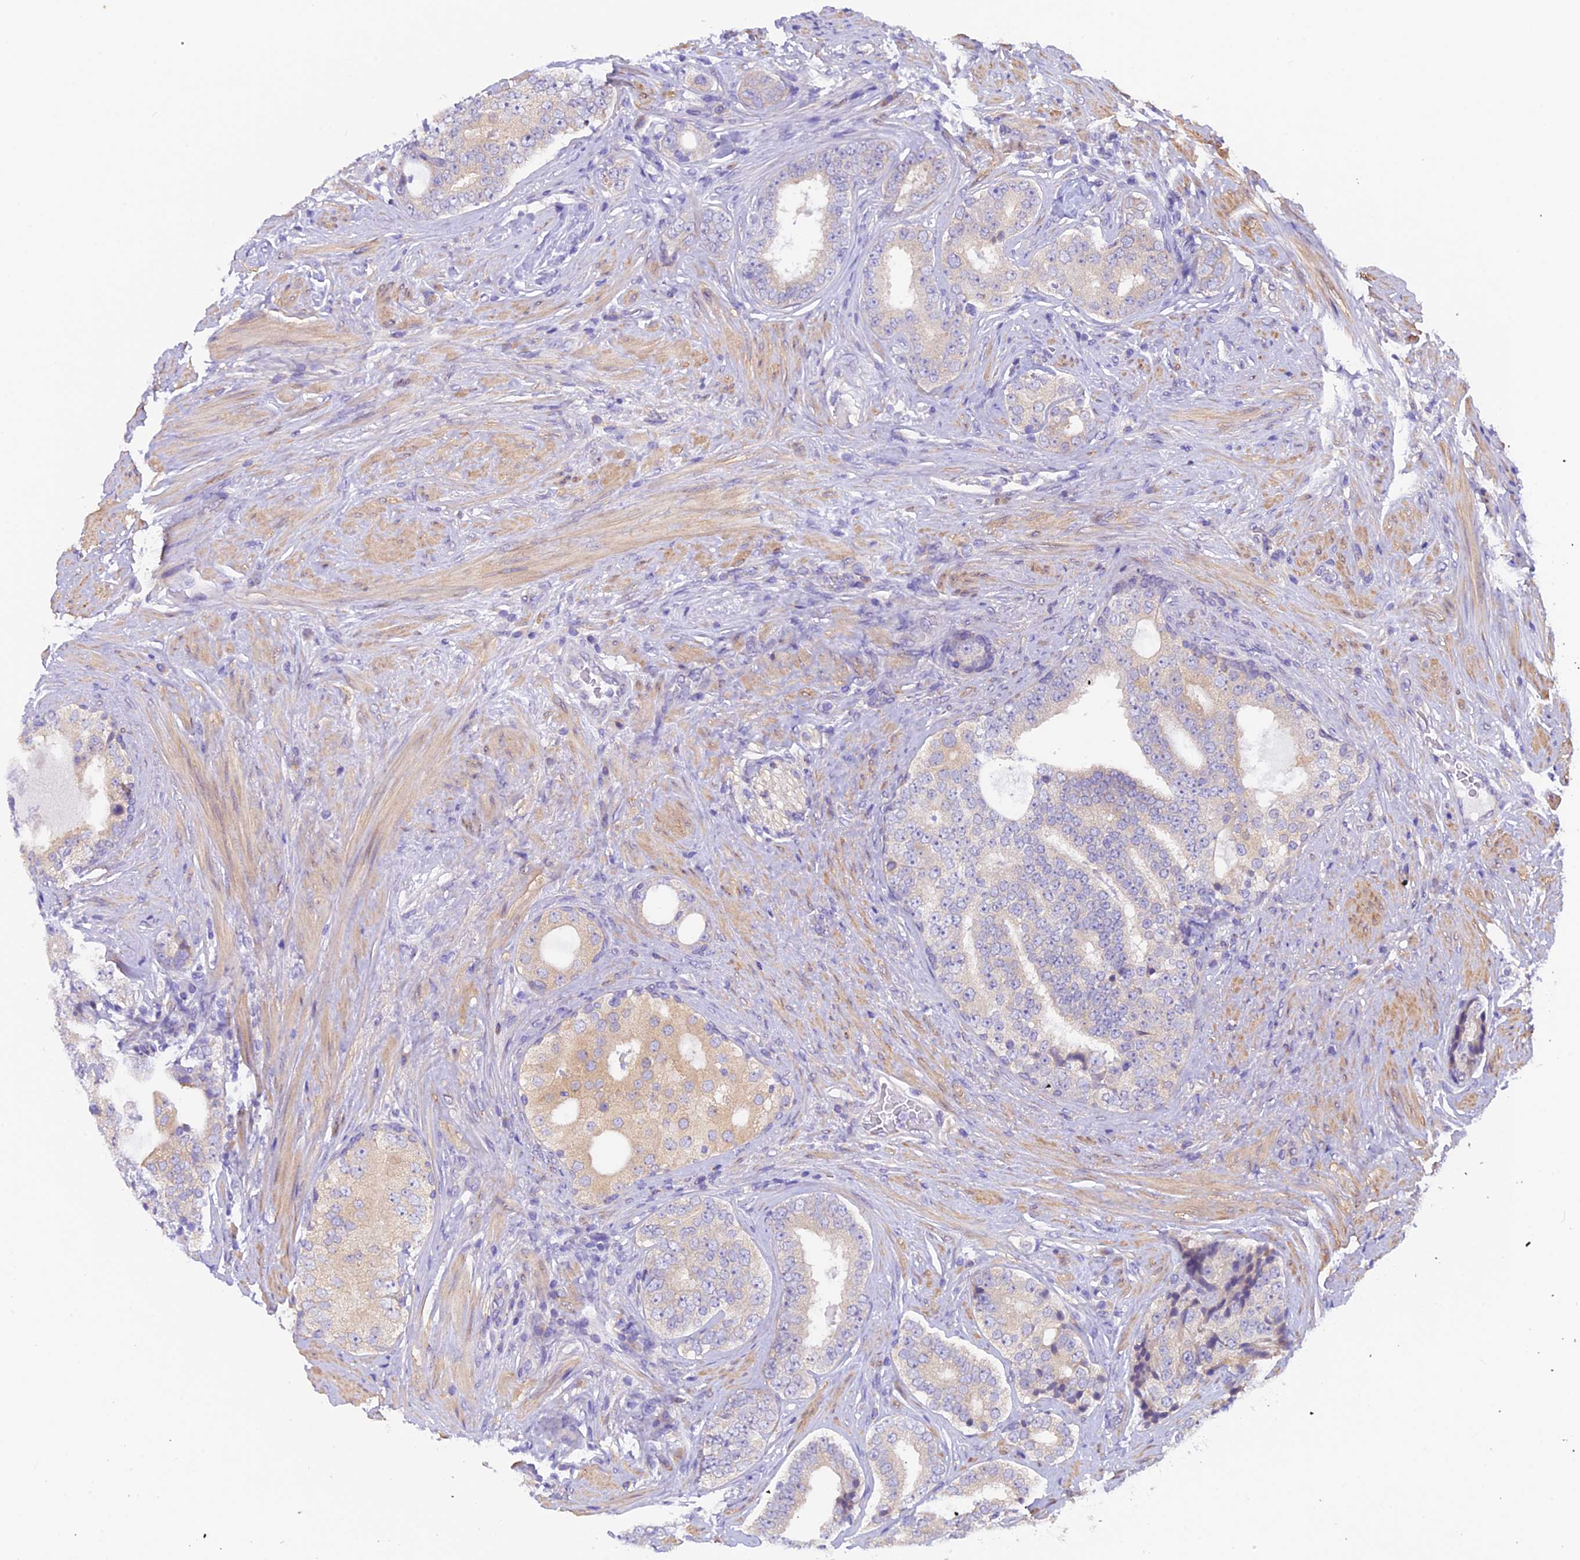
{"staining": {"intensity": "weak", "quantity": "<25%", "location": "cytoplasmic/membranous"}, "tissue": "prostate cancer", "cell_type": "Tumor cells", "image_type": "cancer", "snomed": [{"axis": "morphology", "description": "Adenocarcinoma, High grade"}, {"axis": "topography", "description": "Prostate"}], "caption": "DAB (3,3'-diaminobenzidine) immunohistochemical staining of human prostate cancer demonstrates no significant expression in tumor cells.", "gene": "CCDC9B", "patient": {"sex": "male", "age": 56}}